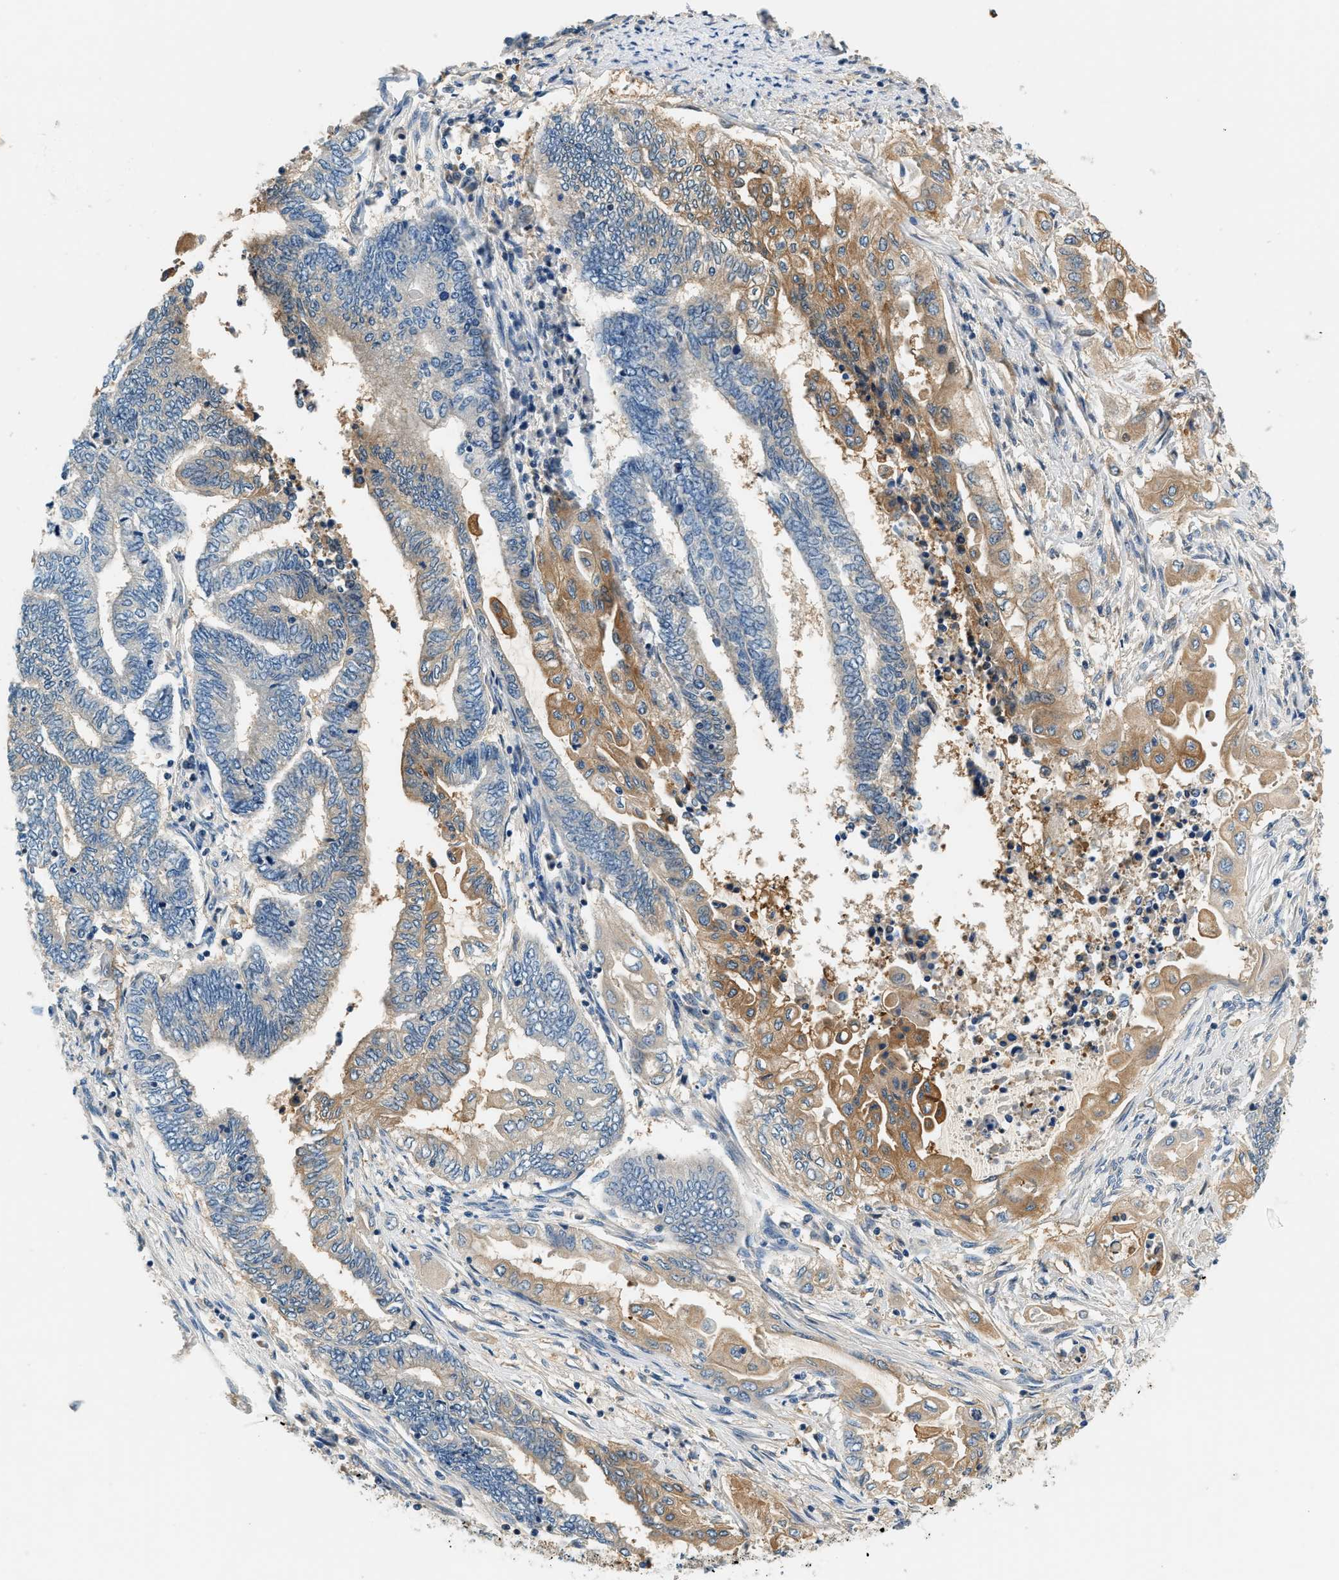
{"staining": {"intensity": "moderate", "quantity": "25%-75%", "location": "cytoplasmic/membranous"}, "tissue": "endometrial cancer", "cell_type": "Tumor cells", "image_type": "cancer", "snomed": [{"axis": "morphology", "description": "Adenocarcinoma, NOS"}, {"axis": "topography", "description": "Uterus"}, {"axis": "topography", "description": "Endometrium"}], "caption": "Moderate cytoplasmic/membranous expression is identified in approximately 25%-75% of tumor cells in endometrial cancer.", "gene": "SLC35E1", "patient": {"sex": "female", "age": 70}}